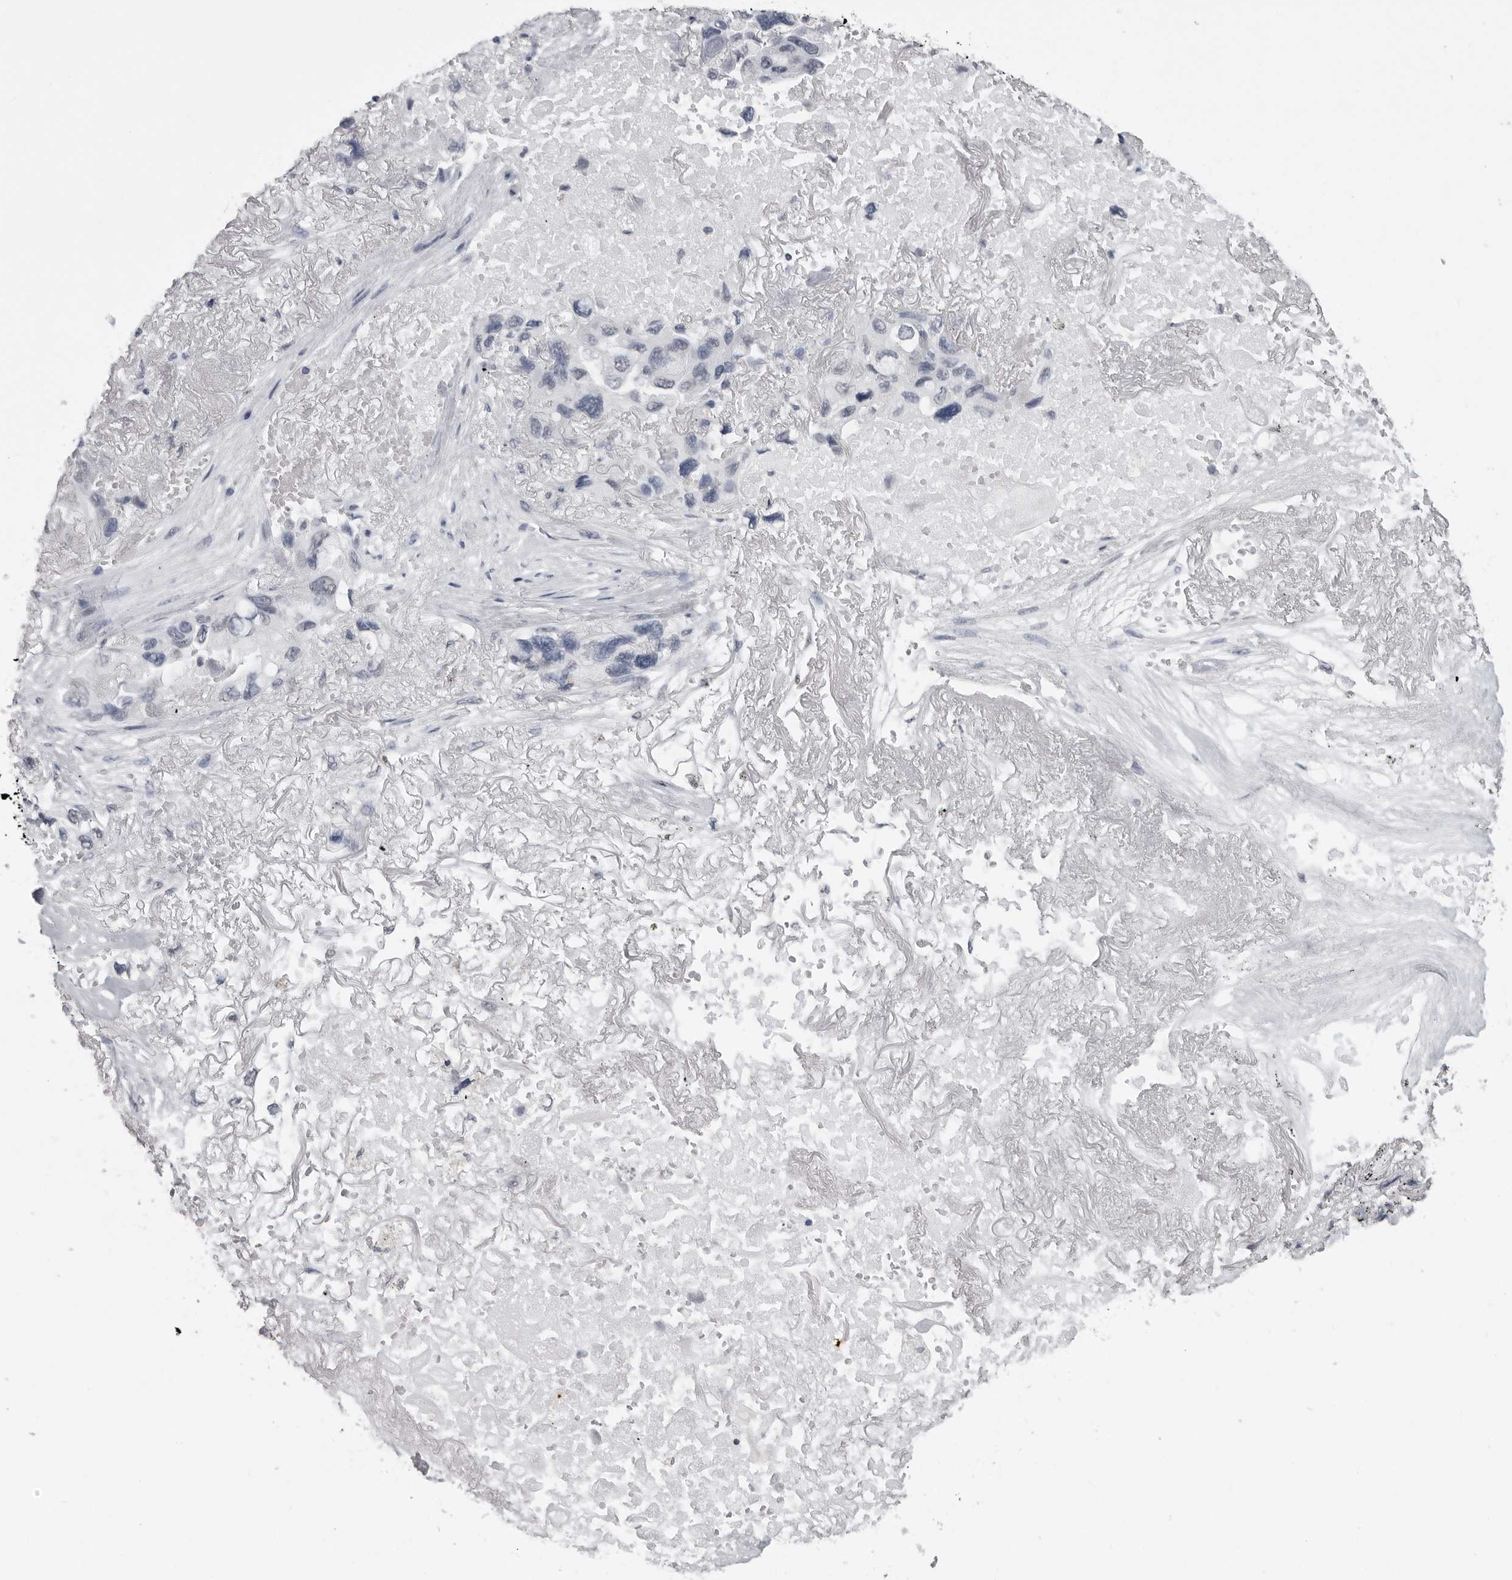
{"staining": {"intensity": "negative", "quantity": "none", "location": "none"}, "tissue": "lung cancer", "cell_type": "Tumor cells", "image_type": "cancer", "snomed": [{"axis": "morphology", "description": "Squamous cell carcinoma, NOS"}, {"axis": "topography", "description": "Lung"}], "caption": "IHC histopathology image of neoplastic tissue: lung squamous cell carcinoma stained with DAB (3,3'-diaminobenzidine) displays no significant protein staining in tumor cells. (Brightfield microscopy of DAB IHC at high magnification).", "gene": "HEPACAM", "patient": {"sex": "female", "age": 73}}